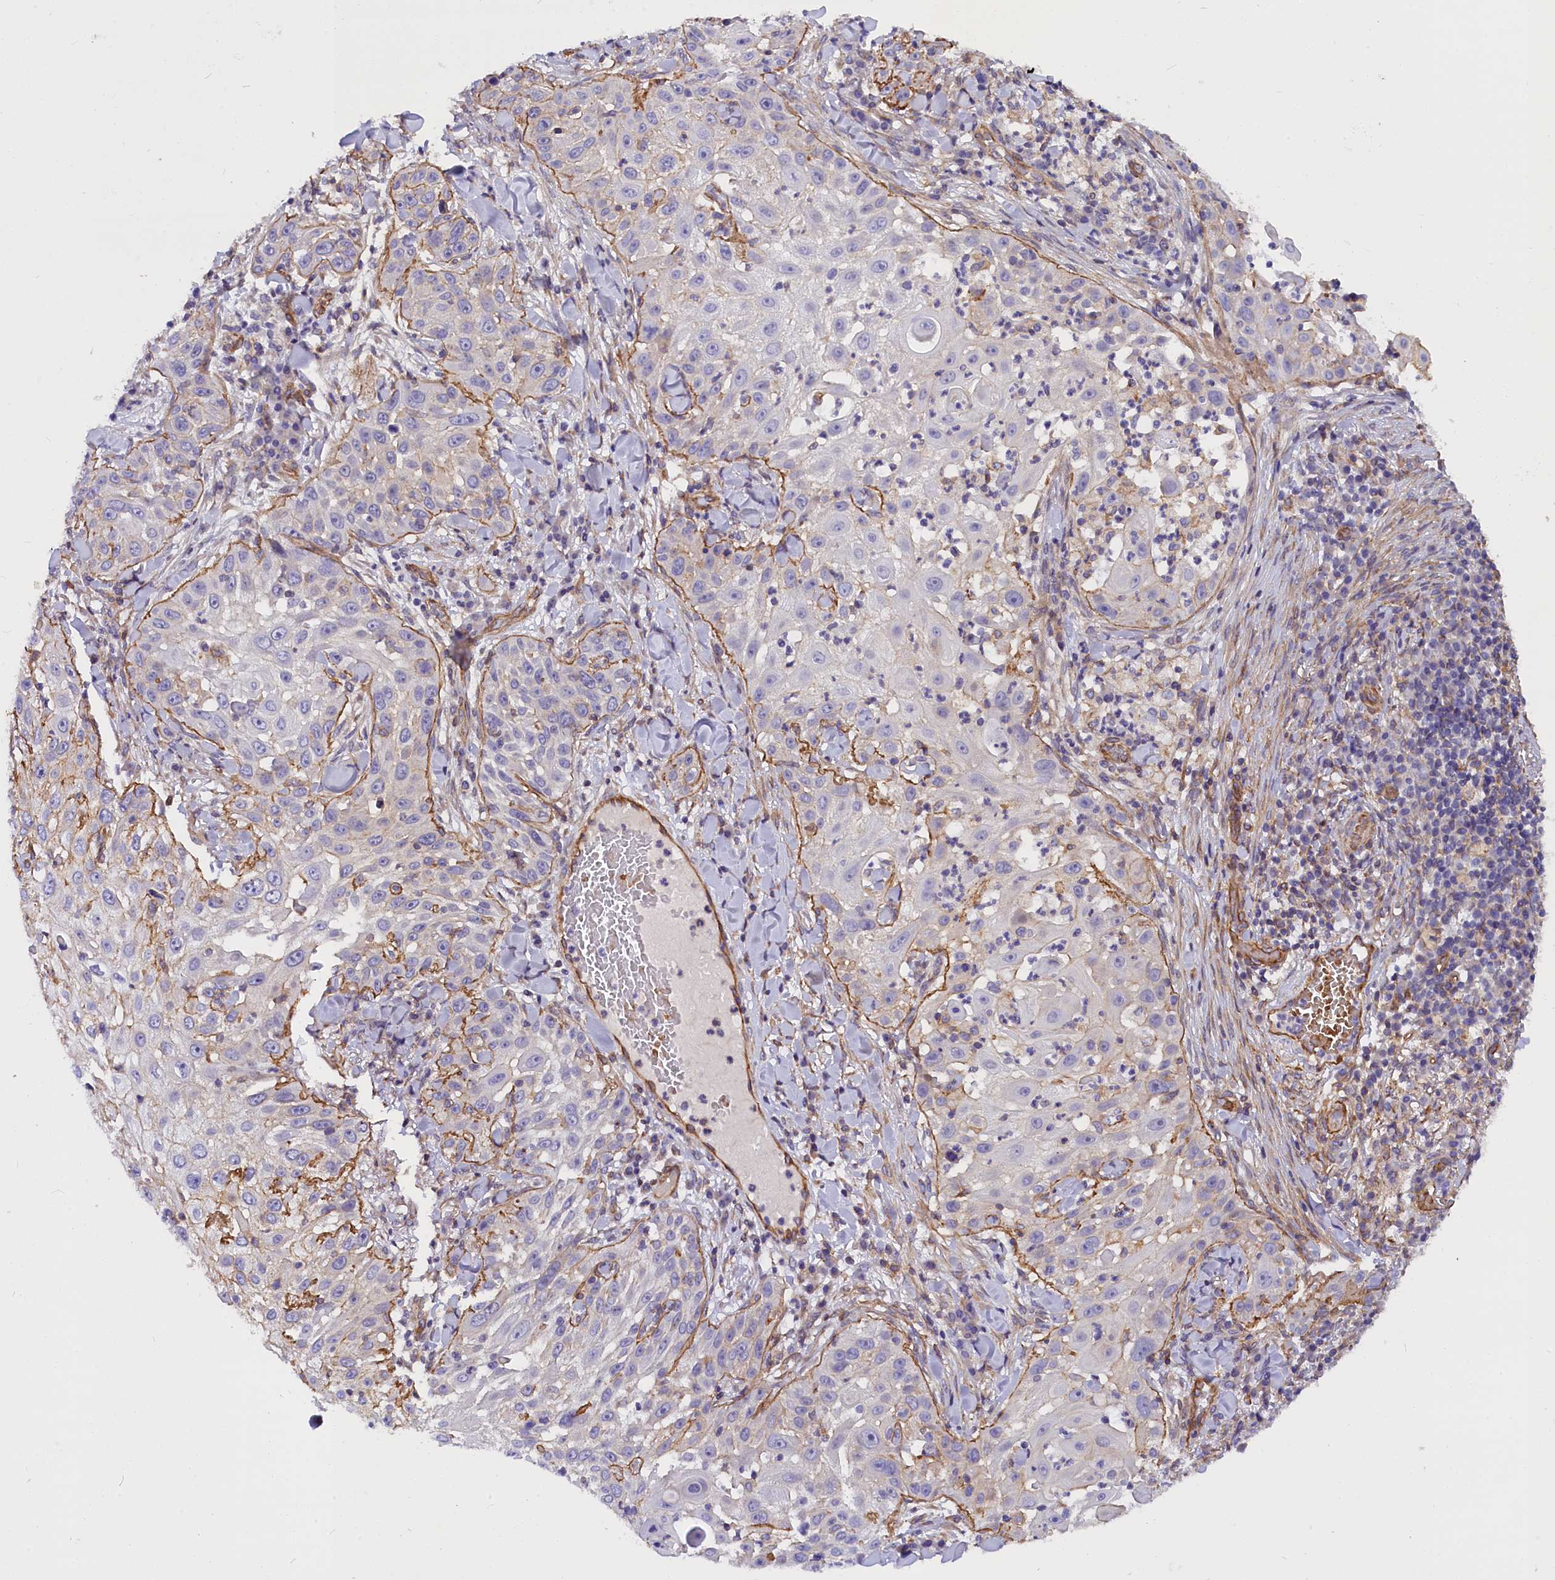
{"staining": {"intensity": "negative", "quantity": "none", "location": "none"}, "tissue": "skin cancer", "cell_type": "Tumor cells", "image_type": "cancer", "snomed": [{"axis": "morphology", "description": "Squamous cell carcinoma, NOS"}, {"axis": "topography", "description": "Skin"}], "caption": "The histopathology image shows no staining of tumor cells in skin cancer.", "gene": "MED20", "patient": {"sex": "female", "age": 44}}